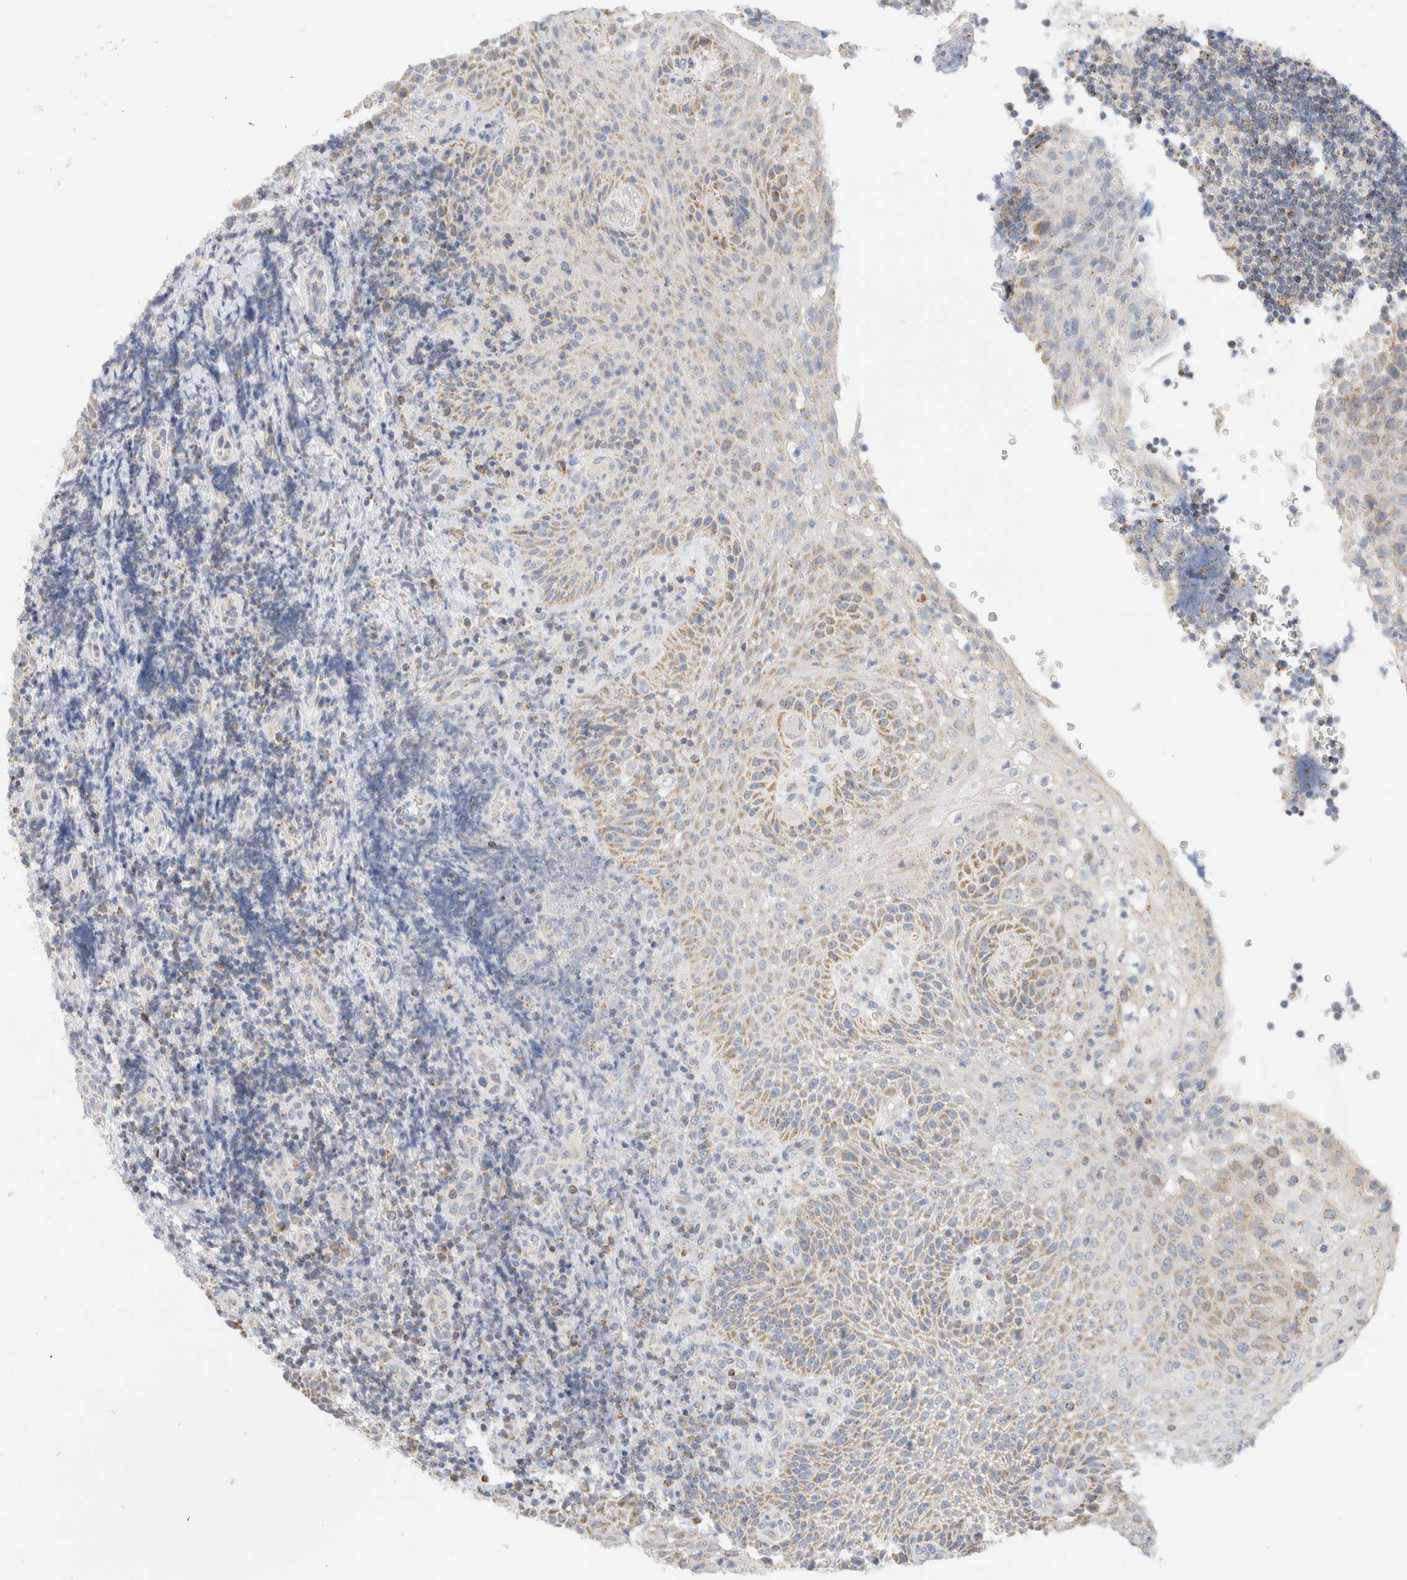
{"staining": {"intensity": "negative", "quantity": "none", "location": "none"}, "tissue": "lymphoma", "cell_type": "Tumor cells", "image_type": "cancer", "snomed": [{"axis": "morphology", "description": "Malignant lymphoma, non-Hodgkin's type, High grade"}, {"axis": "topography", "description": "Tonsil"}], "caption": "An immunohistochemistry (IHC) micrograph of high-grade malignant lymphoma, non-Hodgkin's type is shown. There is no staining in tumor cells of high-grade malignant lymphoma, non-Hodgkin's type.", "gene": "HDHD3", "patient": {"sex": "female", "age": 36}}